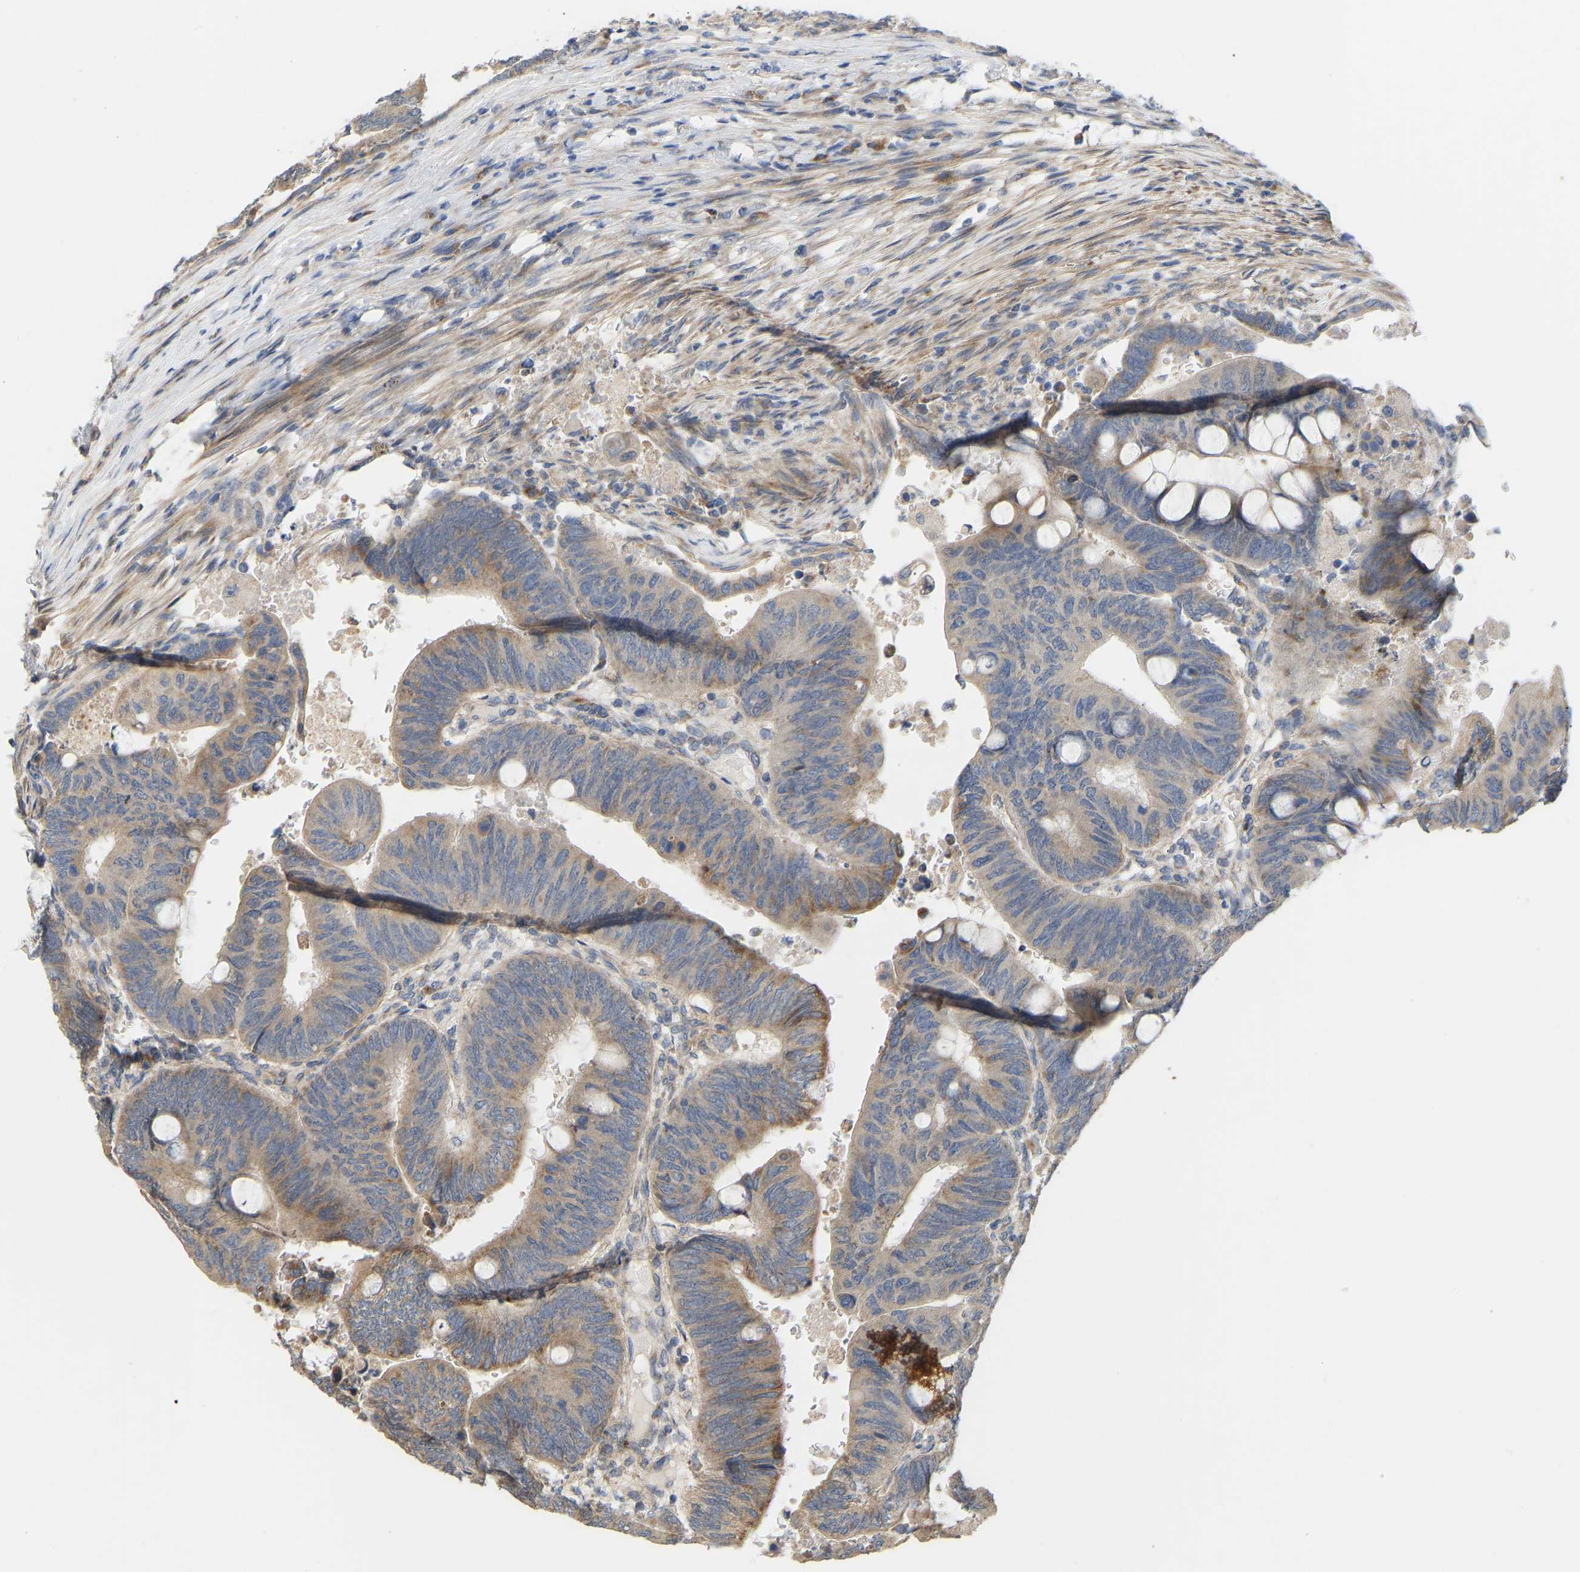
{"staining": {"intensity": "weak", "quantity": ">75%", "location": "cytoplasmic/membranous"}, "tissue": "colorectal cancer", "cell_type": "Tumor cells", "image_type": "cancer", "snomed": [{"axis": "morphology", "description": "Normal tissue, NOS"}, {"axis": "morphology", "description": "Adenocarcinoma, NOS"}, {"axis": "topography", "description": "Rectum"}, {"axis": "topography", "description": "Peripheral nerve tissue"}], "caption": "Tumor cells display weak cytoplasmic/membranous expression in about >75% of cells in colorectal adenocarcinoma.", "gene": "HACD2", "patient": {"sex": "male", "age": 92}}